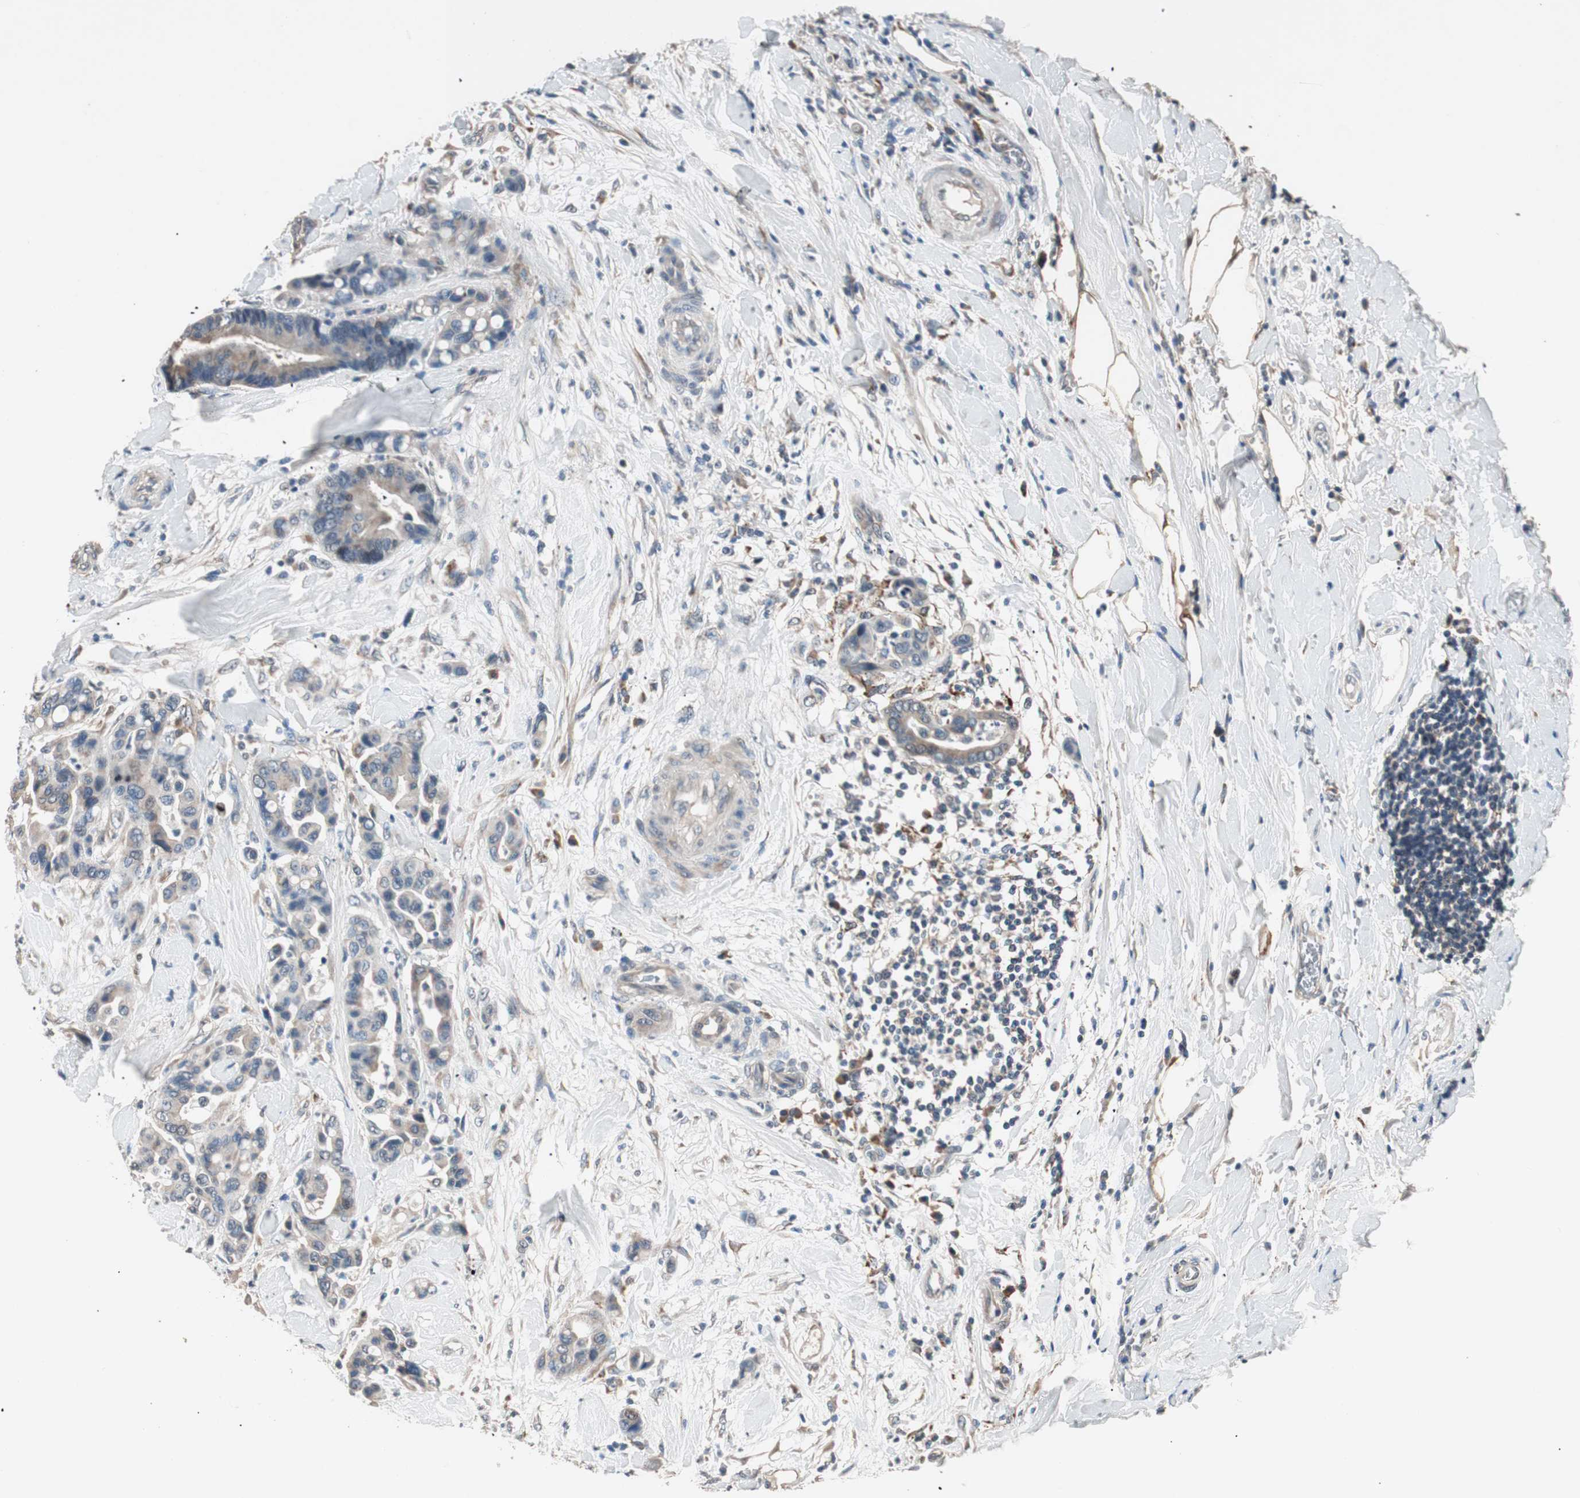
{"staining": {"intensity": "weak", "quantity": ">75%", "location": "cytoplasmic/membranous"}, "tissue": "colorectal cancer", "cell_type": "Tumor cells", "image_type": "cancer", "snomed": [{"axis": "morphology", "description": "Normal tissue, NOS"}, {"axis": "morphology", "description": "Adenocarcinoma, NOS"}, {"axis": "topography", "description": "Colon"}], "caption": "Immunohistochemistry (IHC) (DAB) staining of human colorectal cancer demonstrates weak cytoplasmic/membranous protein positivity in approximately >75% of tumor cells.", "gene": "NFRKB", "patient": {"sex": "male", "age": 82}}